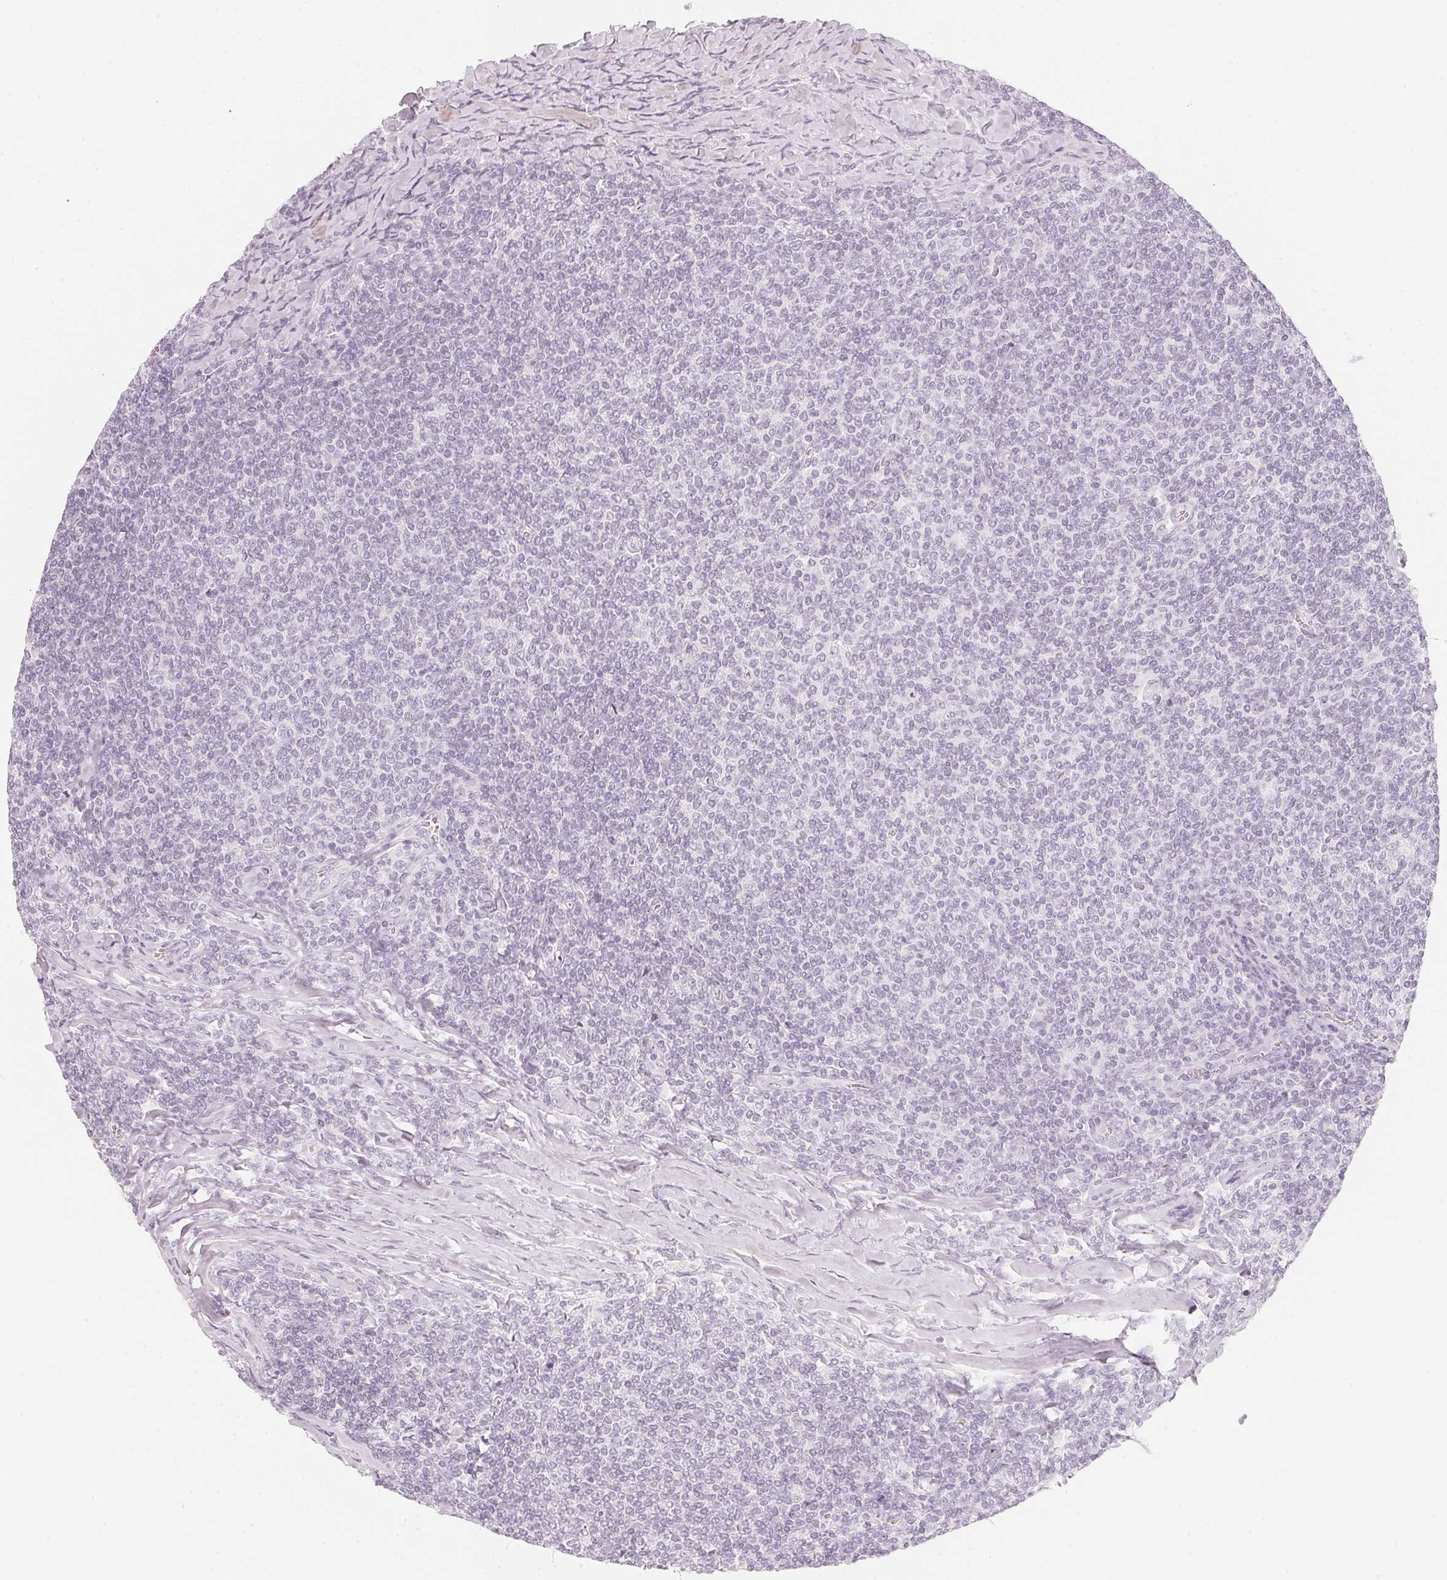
{"staining": {"intensity": "negative", "quantity": "none", "location": "none"}, "tissue": "lymphoma", "cell_type": "Tumor cells", "image_type": "cancer", "snomed": [{"axis": "morphology", "description": "Malignant lymphoma, non-Hodgkin's type, Low grade"}, {"axis": "topography", "description": "Lymph node"}], "caption": "DAB (3,3'-diaminobenzidine) immunohistochemical staining of low-grade malignant lymphoma, non-Hodgkin's type reveals no significant expression in tumor cells.", "gene": "SLC22A8", "patient": {"sex": "male", "age": 52}}